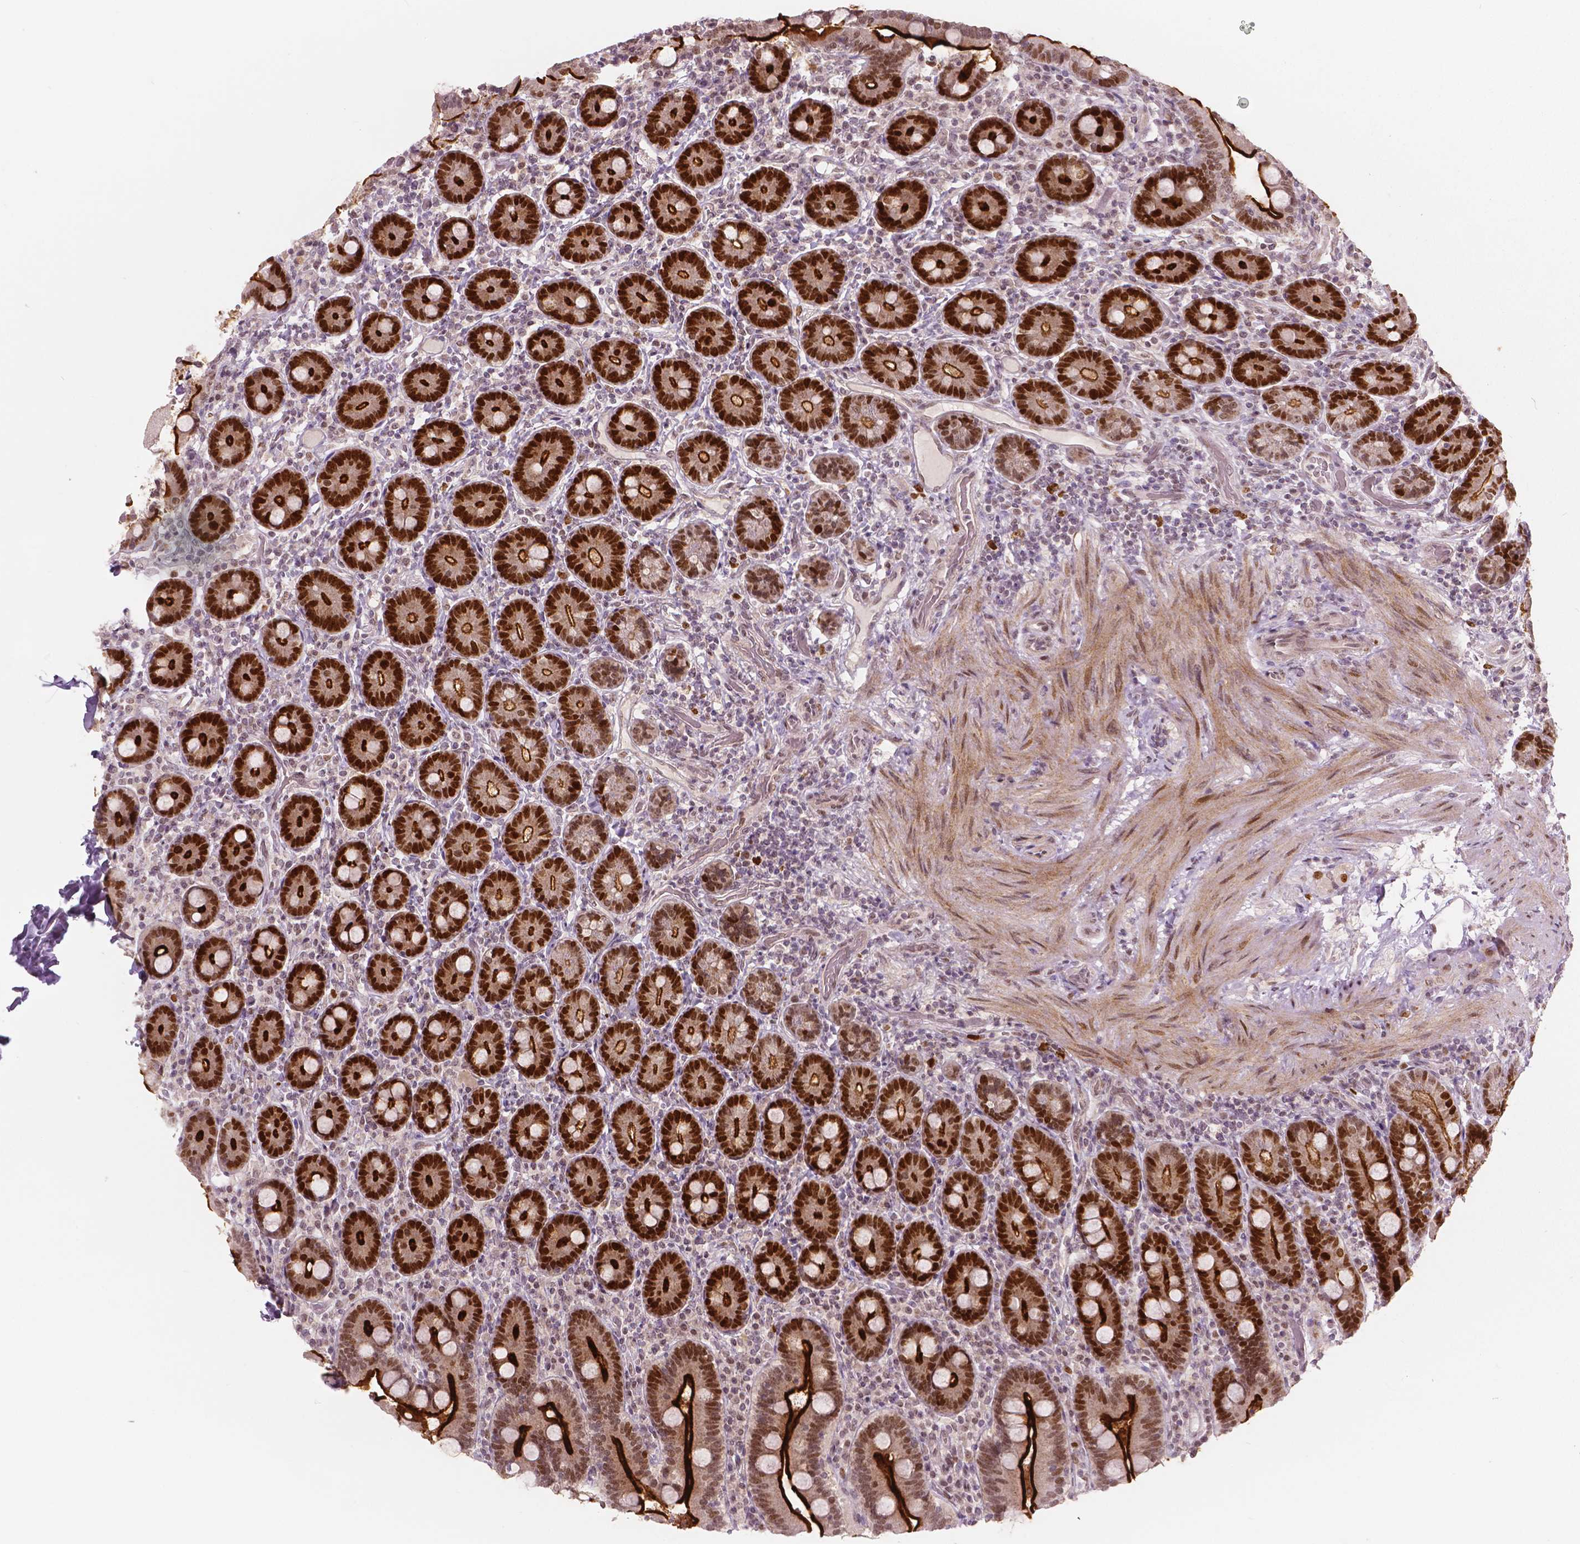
{"staining": {"intensity": "strong", "quantity": ">75%", "location": "cytoplasmic/membranous,nuclear"}, "tissue": "duodenum", "cell_type": "Glandular cells", "image_type": "normal", "snomed": [{"axis": "morphology", "description": "Normal tissue, NOS"}, {"axis": "topography", "description": "Duodenum"}], "caption": "Strong cytoplasmic/membranous,nuclear positivity is identified in about >75% of glandular cells in benign duodenum. Nuclei are stained in blue.", "gene": "NSD2", "patient": {"sex": "female", "age": 62}}